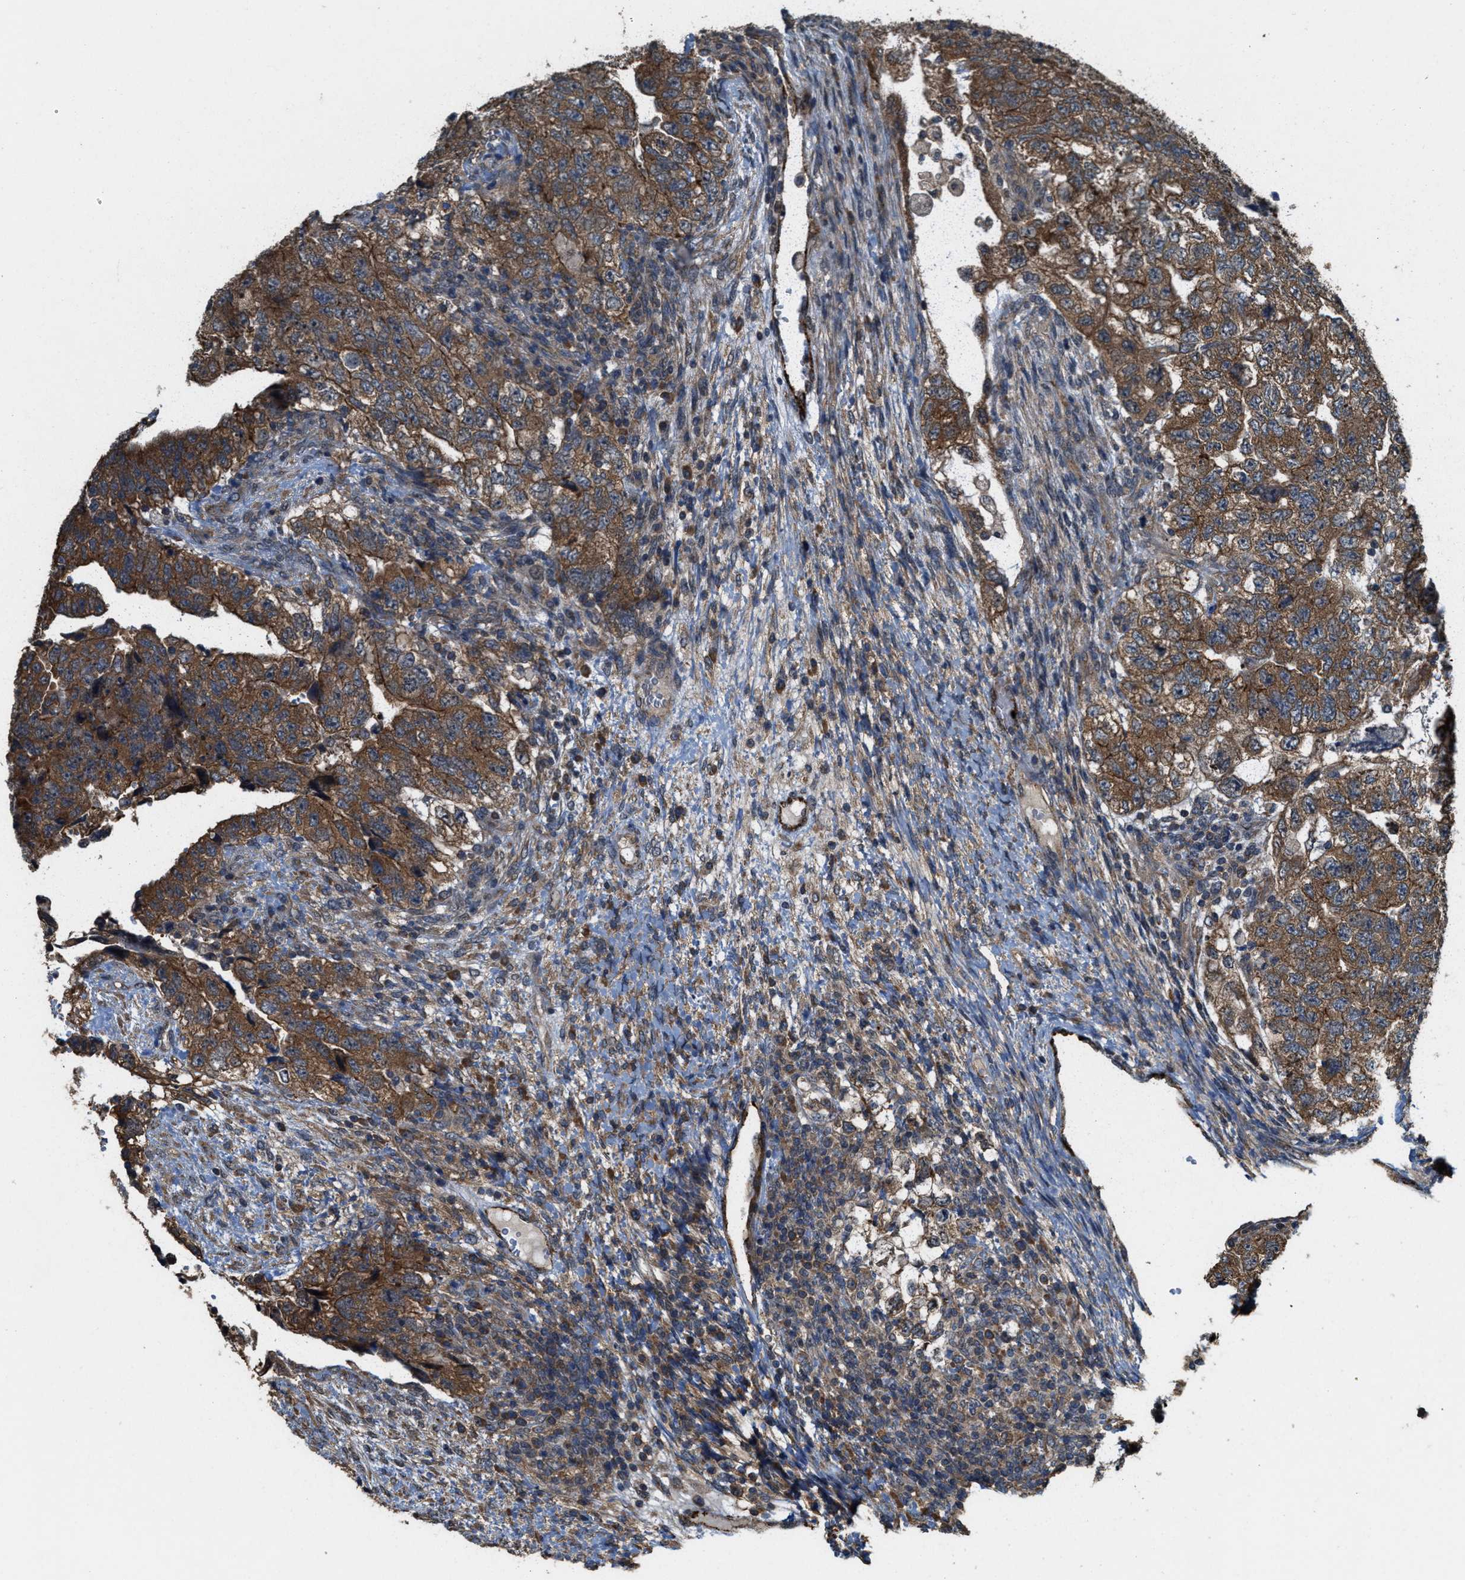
{"staining": {"intensity": "moderate", "quantity": ">75%", "location": "cytoplasmic/membranous"}, "tissue": "testis cancer", "cell_type": "Tumor cells", "image_type": "cancer", "snomed": [{"axis": "morphology", "description": "Carcinoma, Embryonal, NOS"}, {"axis": "topography", "description": "Testis"}], "caption": "The histopathology image demonstrates a brown stain indicating the presence of a protein in the cytoplasmic/membranous of tumor cells in testis cancer (embryonal carcinoma).", "gene": "ARHGEF5", "patient": {"sex": "male", "age": 36}}